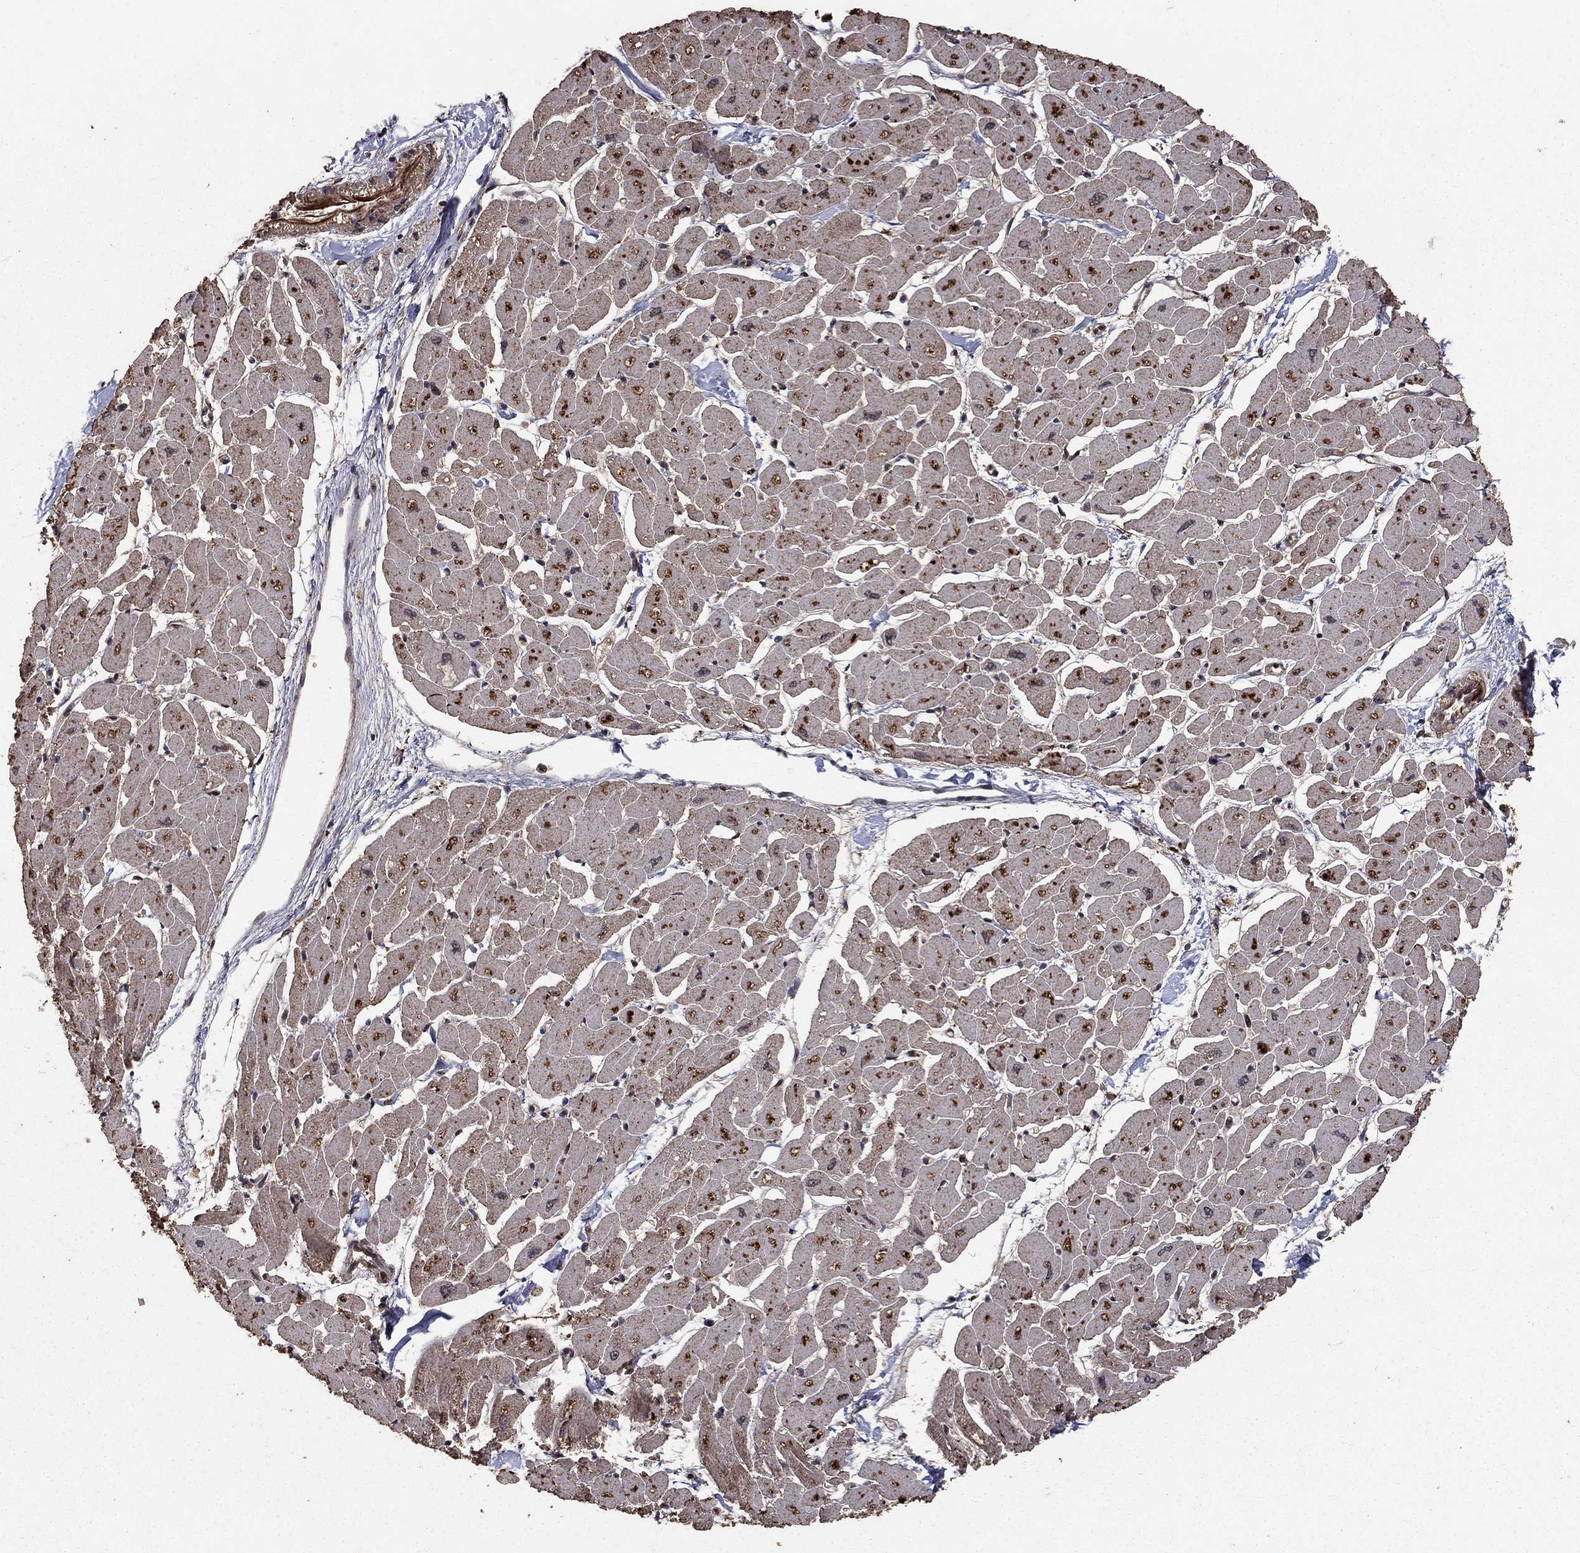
{"staining": {"intensity": "moderate", "quantity": ">75%", "location": "cytoplasmic/membranous"}, "tissue": "heart muscle", "cell_type": "Cardiomyocytes", "image_type": "normal", "snomed": [{"axis": "morphology", "description": "Normal tissue, NOS"}, {"axis": "topography", "description": "Heart"}], "caption": "Immunohistochemistry image of unremarkable heart muscle: human heart muscle stained using IHC demonstrates medium levels of moderate protein expression localized specifically in the cytoplasmic/membranous of cardiomyocytes, appearing as a cytoplasmic/membranous brown color.", "gene": "PRDM1", "patient": {"sex": "male", "age": 57}}